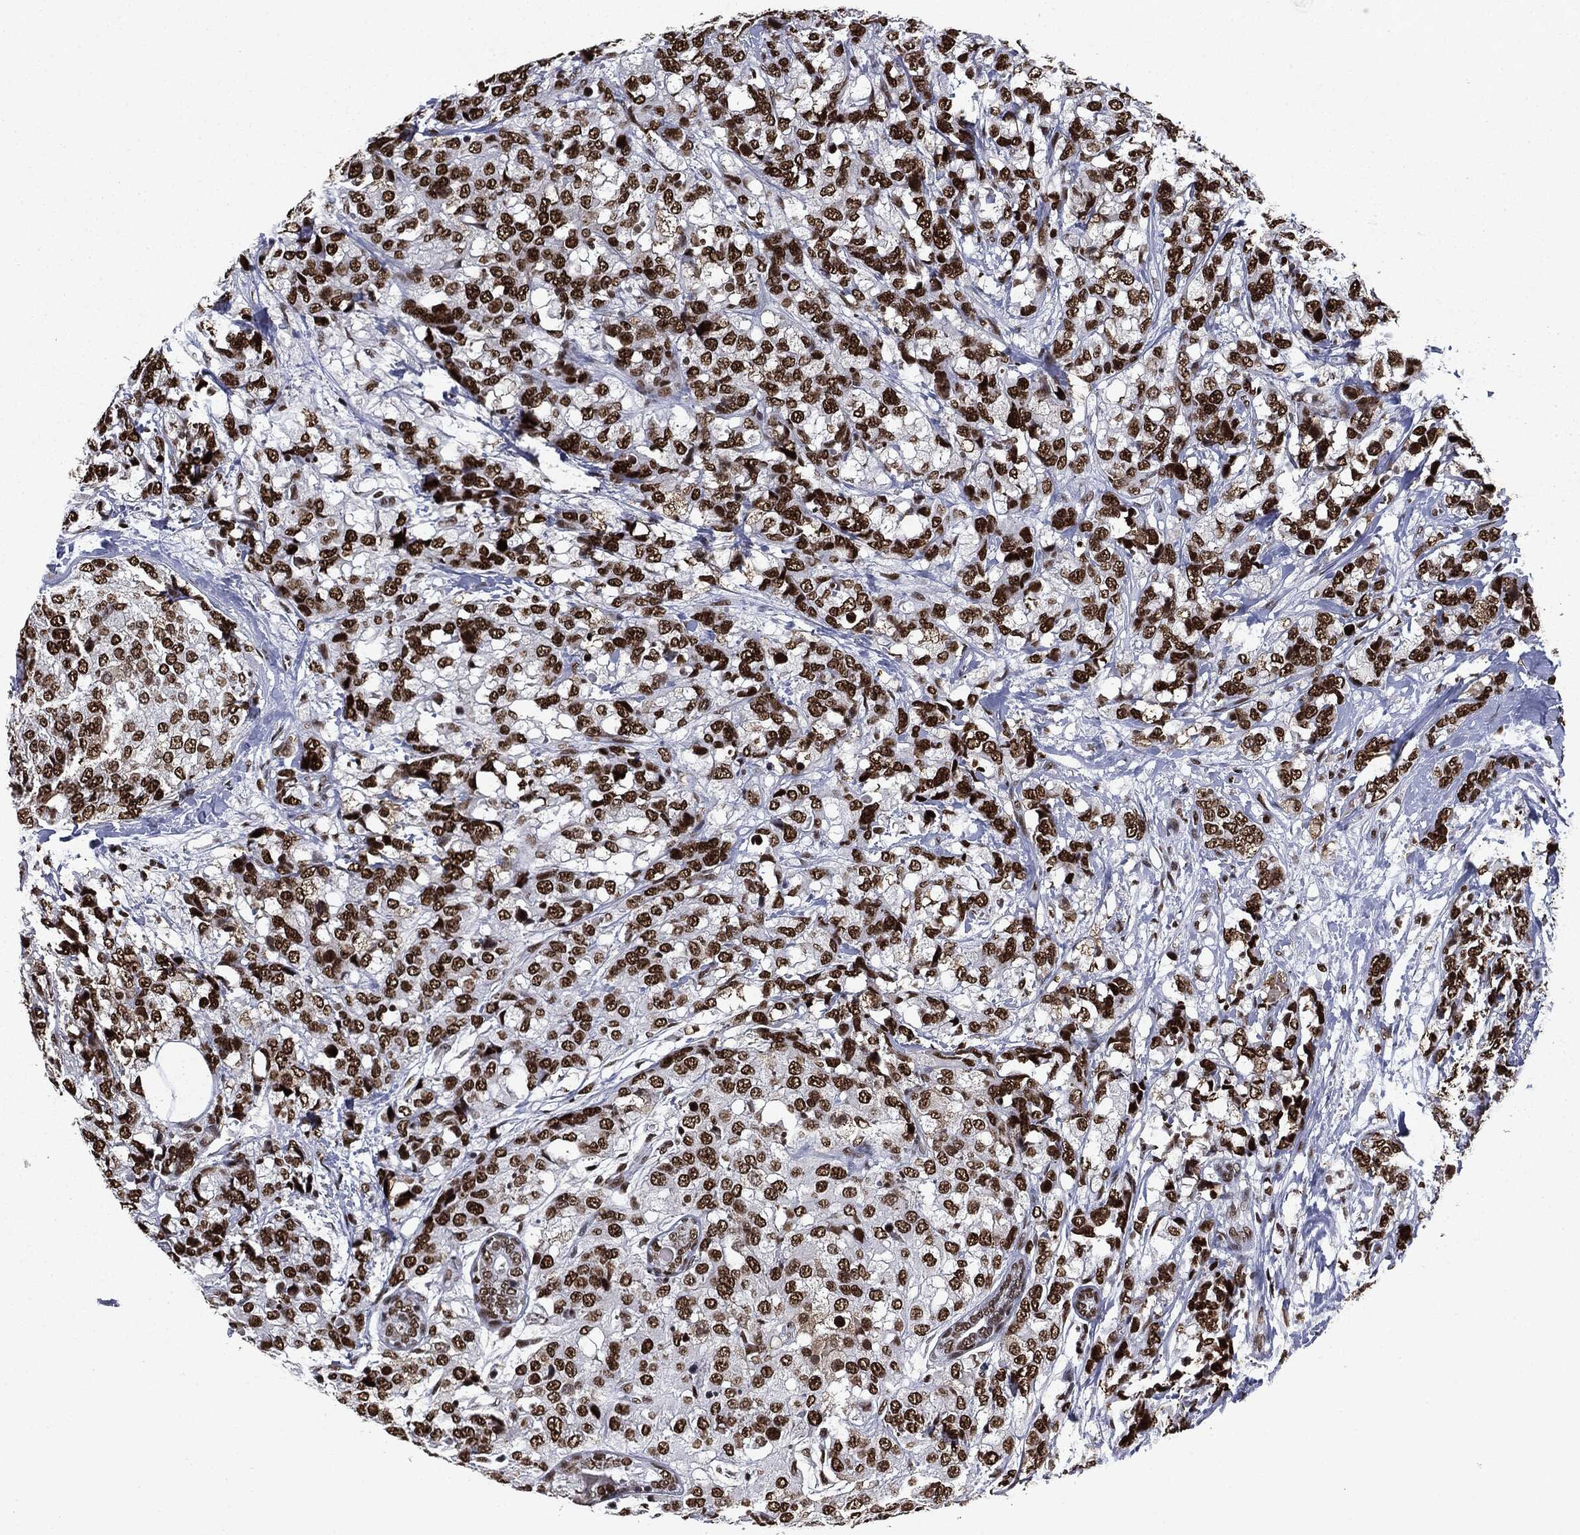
{"staining": {"intensity": "strong", "quantity": ">75%", "location": "nuclear"}, "tissue": "breast cancer", "cell_type": "Tumor cells", "image_type": "cancer", "snomed": [{"axis": "morphology", "description": "Lobular carcinoma"}, {"axis": "topography", "description": "Breast"}], "caption": "There is high levels of strong nuclear expression in tumor cells of breast cancer (lobular carcinoma), as demonstrated by immunohistochemical staining (brown color).", "gene": "MSH2", "patient": {"sex": "female", "age": 59}}